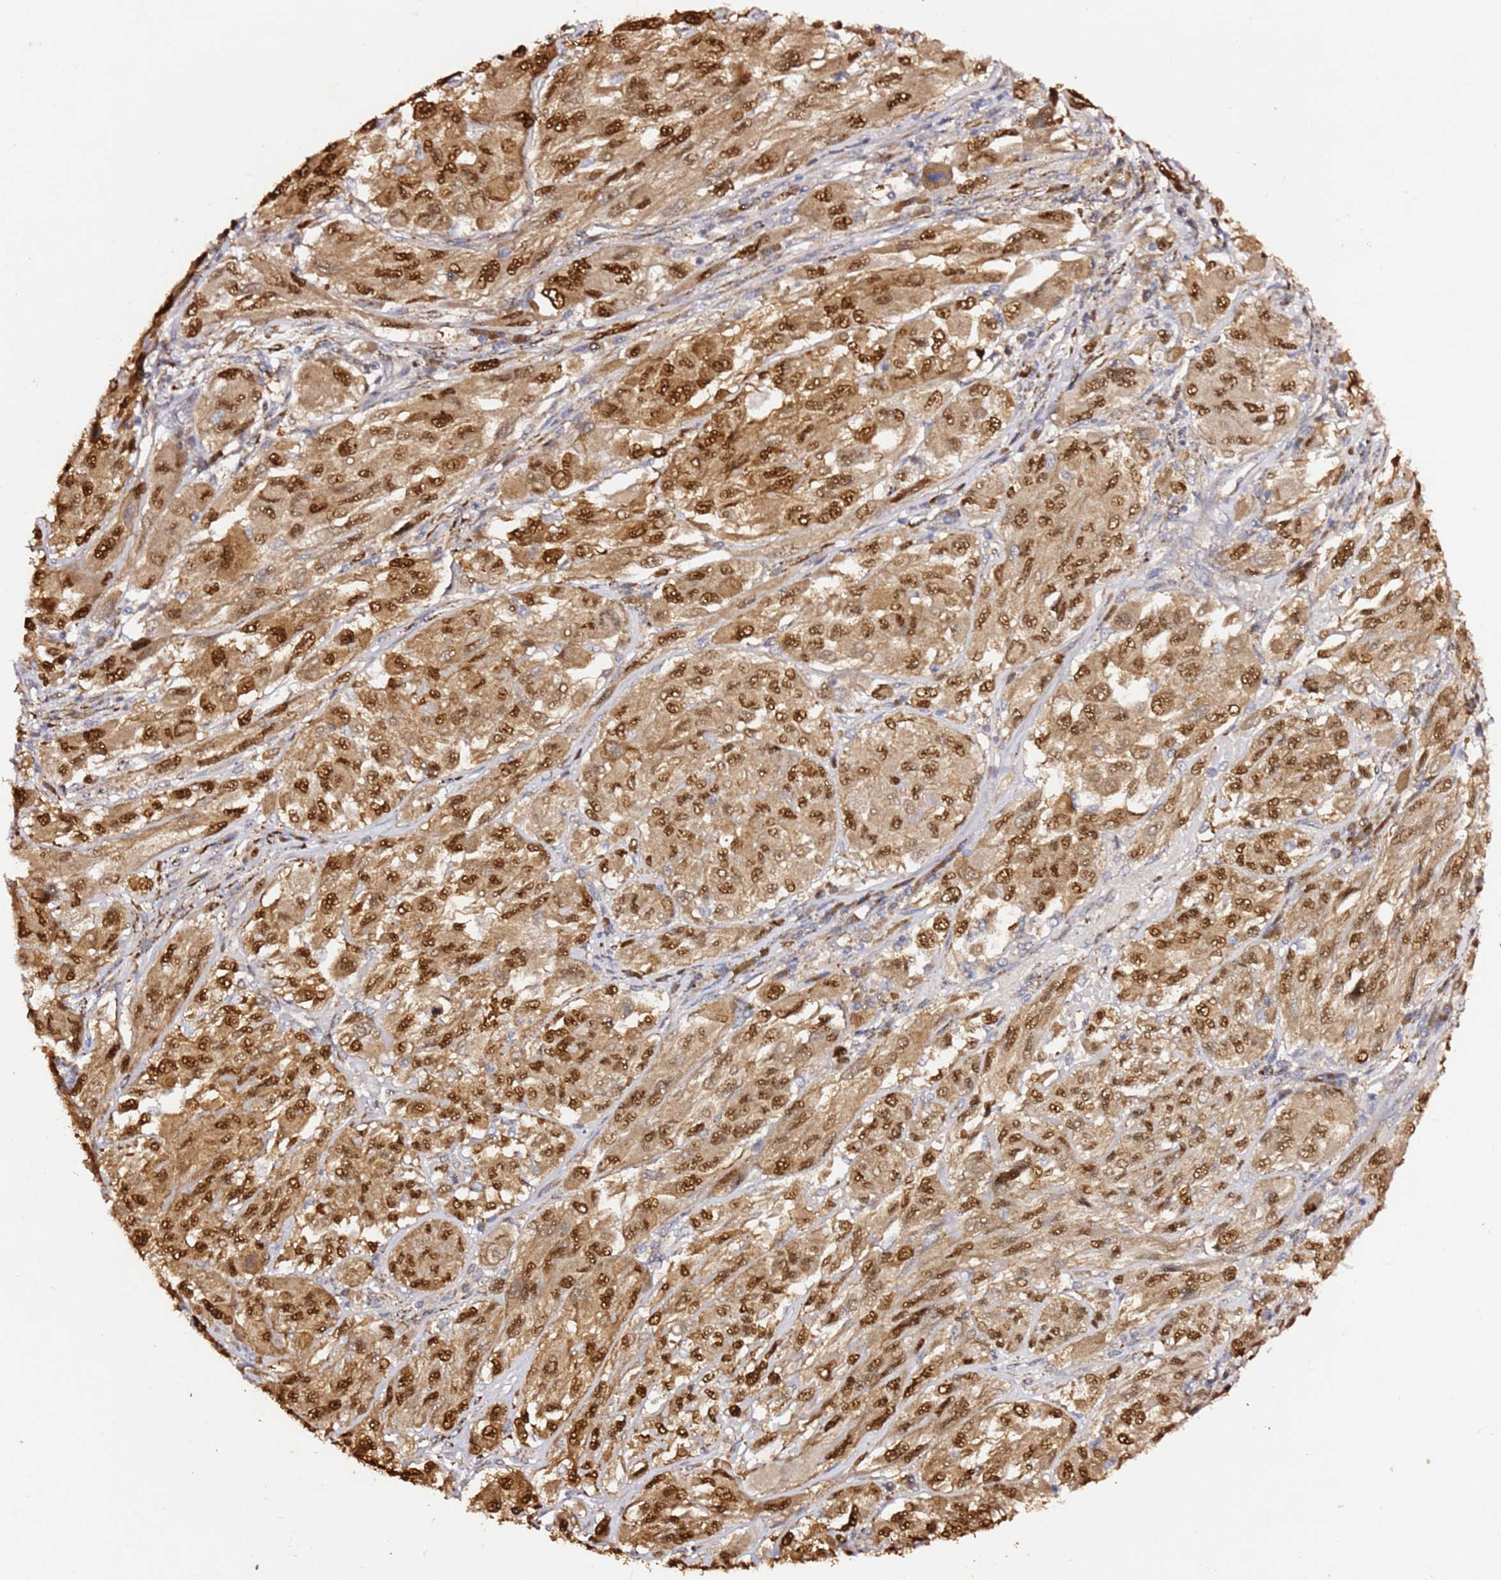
{"staining": {"intensity": "strong", "quantity": ">75%", "location": "nuclear"}, "tissue": "melanoma", "cell_type": "Tumor cells", "image_type": "cancer", "snomed": [{"axis": "morphology", "description": "Malignant melanoma, NOS"}, {"axis": "topography", "description": "Skin"}], "caption": "A micrograph of human malignant melanoma stained for a protein displays strong nuclear brown staining in tumor cells. Using DAB (brown) and hematoxylin (blue) stains, captured at high magnification using brightfield microscopy.", "gene": "ALG11", "patient": {"sex": "female", "age": 91}}